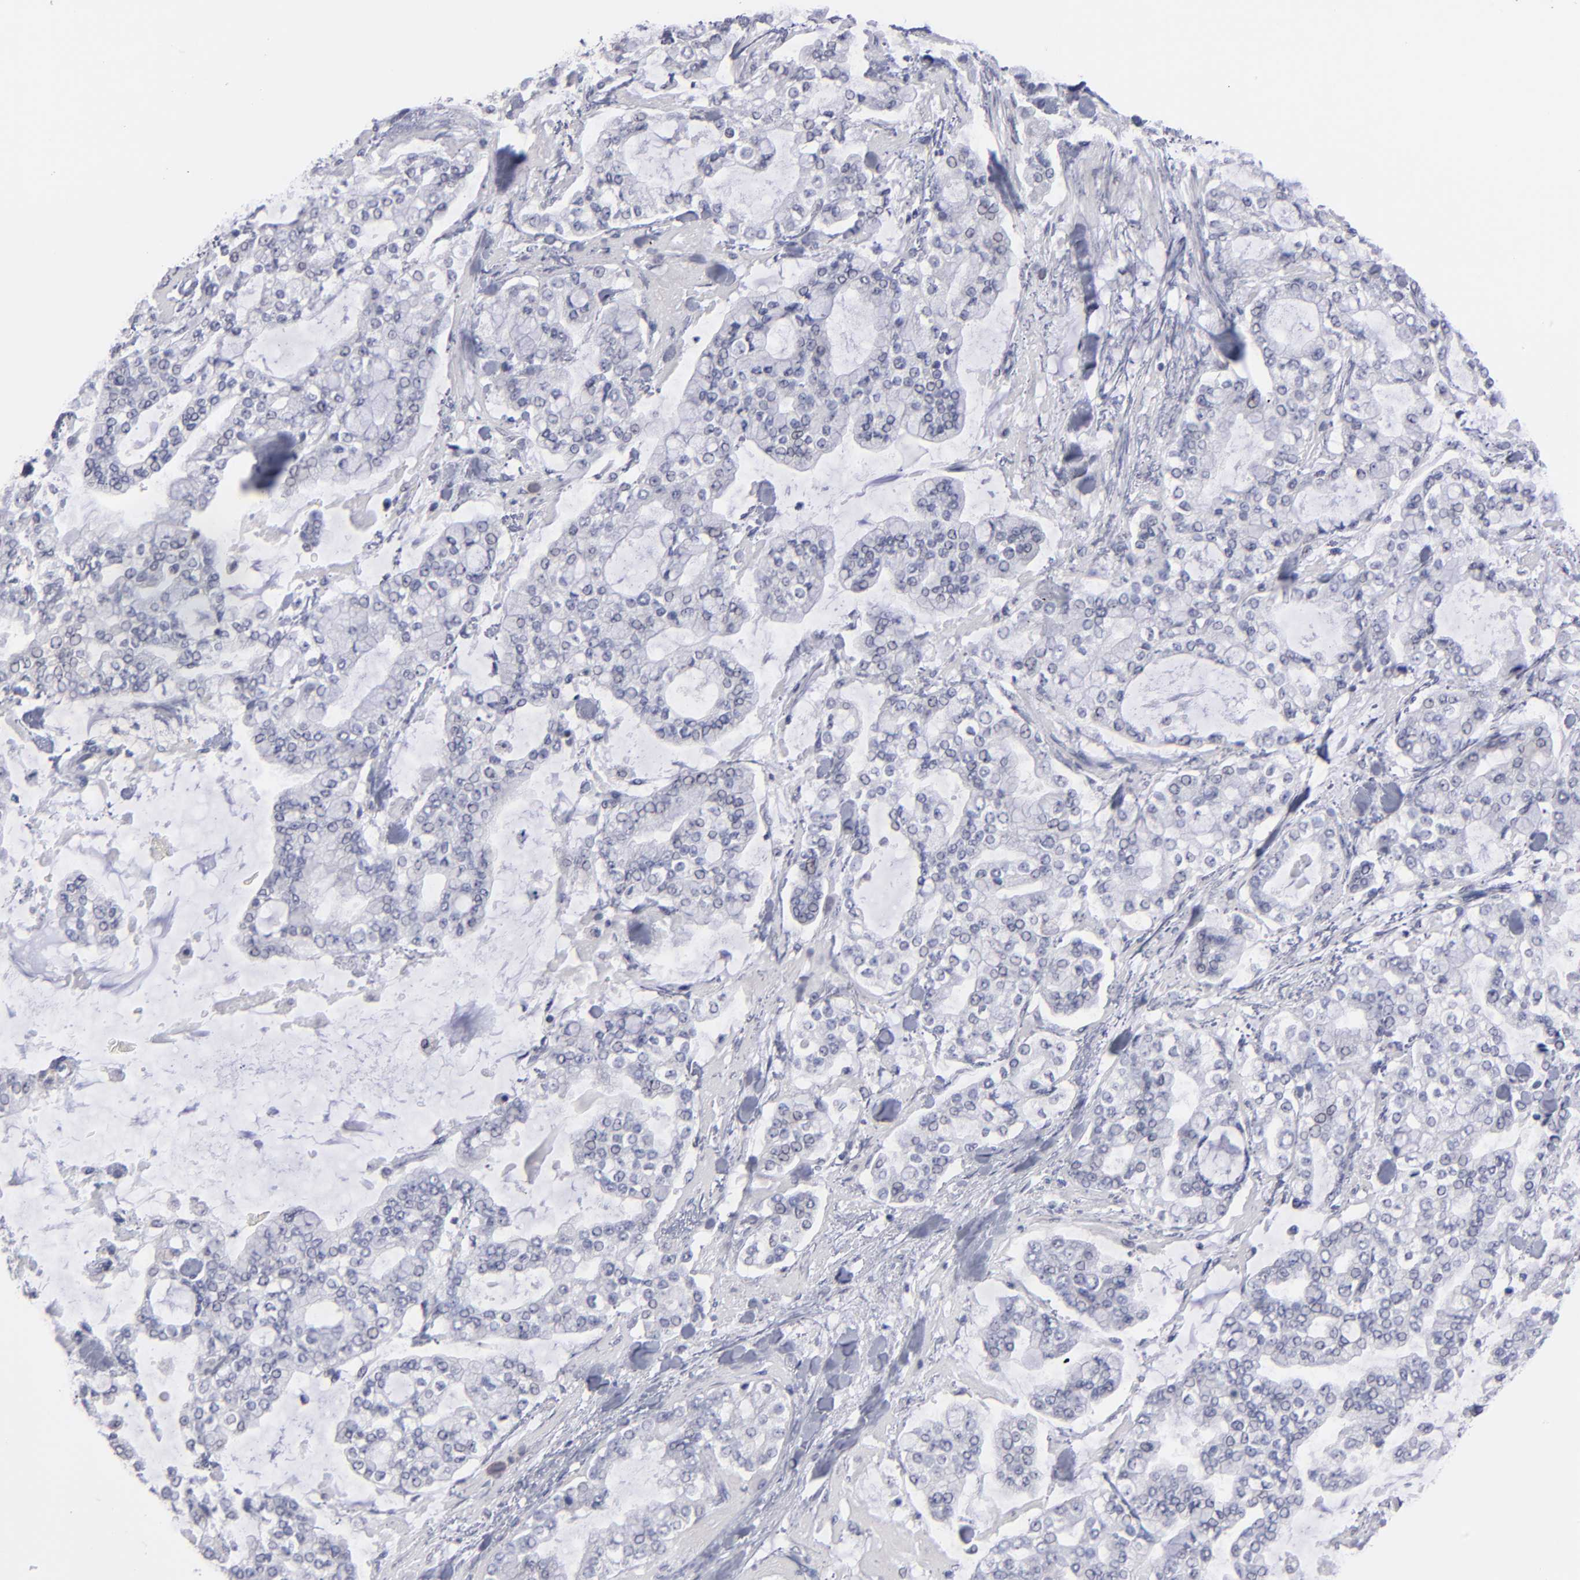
{"staining": {"intensity": "negative", "quantity": "none", "location": "none"}, "tissue": "stomach cancer", "cell_type": "Tumor cells", "image_type": "cancer", "snomed": [{"axis": "morphology", "description": "Normal tissue, NOS"}, {"axis": "morphology", "description": "Adenocarcinoma, NOS"}, {"axis": "topography", "description": "Stomach, upper"}, {"axis": "topography", "description": "Stomach"}], "caption": "An IHC photomicrograph of adenocarcinoma (stomach) is shown. There is no staining in tumor cells of adenocarcinoma (stomach).", "gene": "TEX11", "patient": {"sex": "male", "age": 76}}